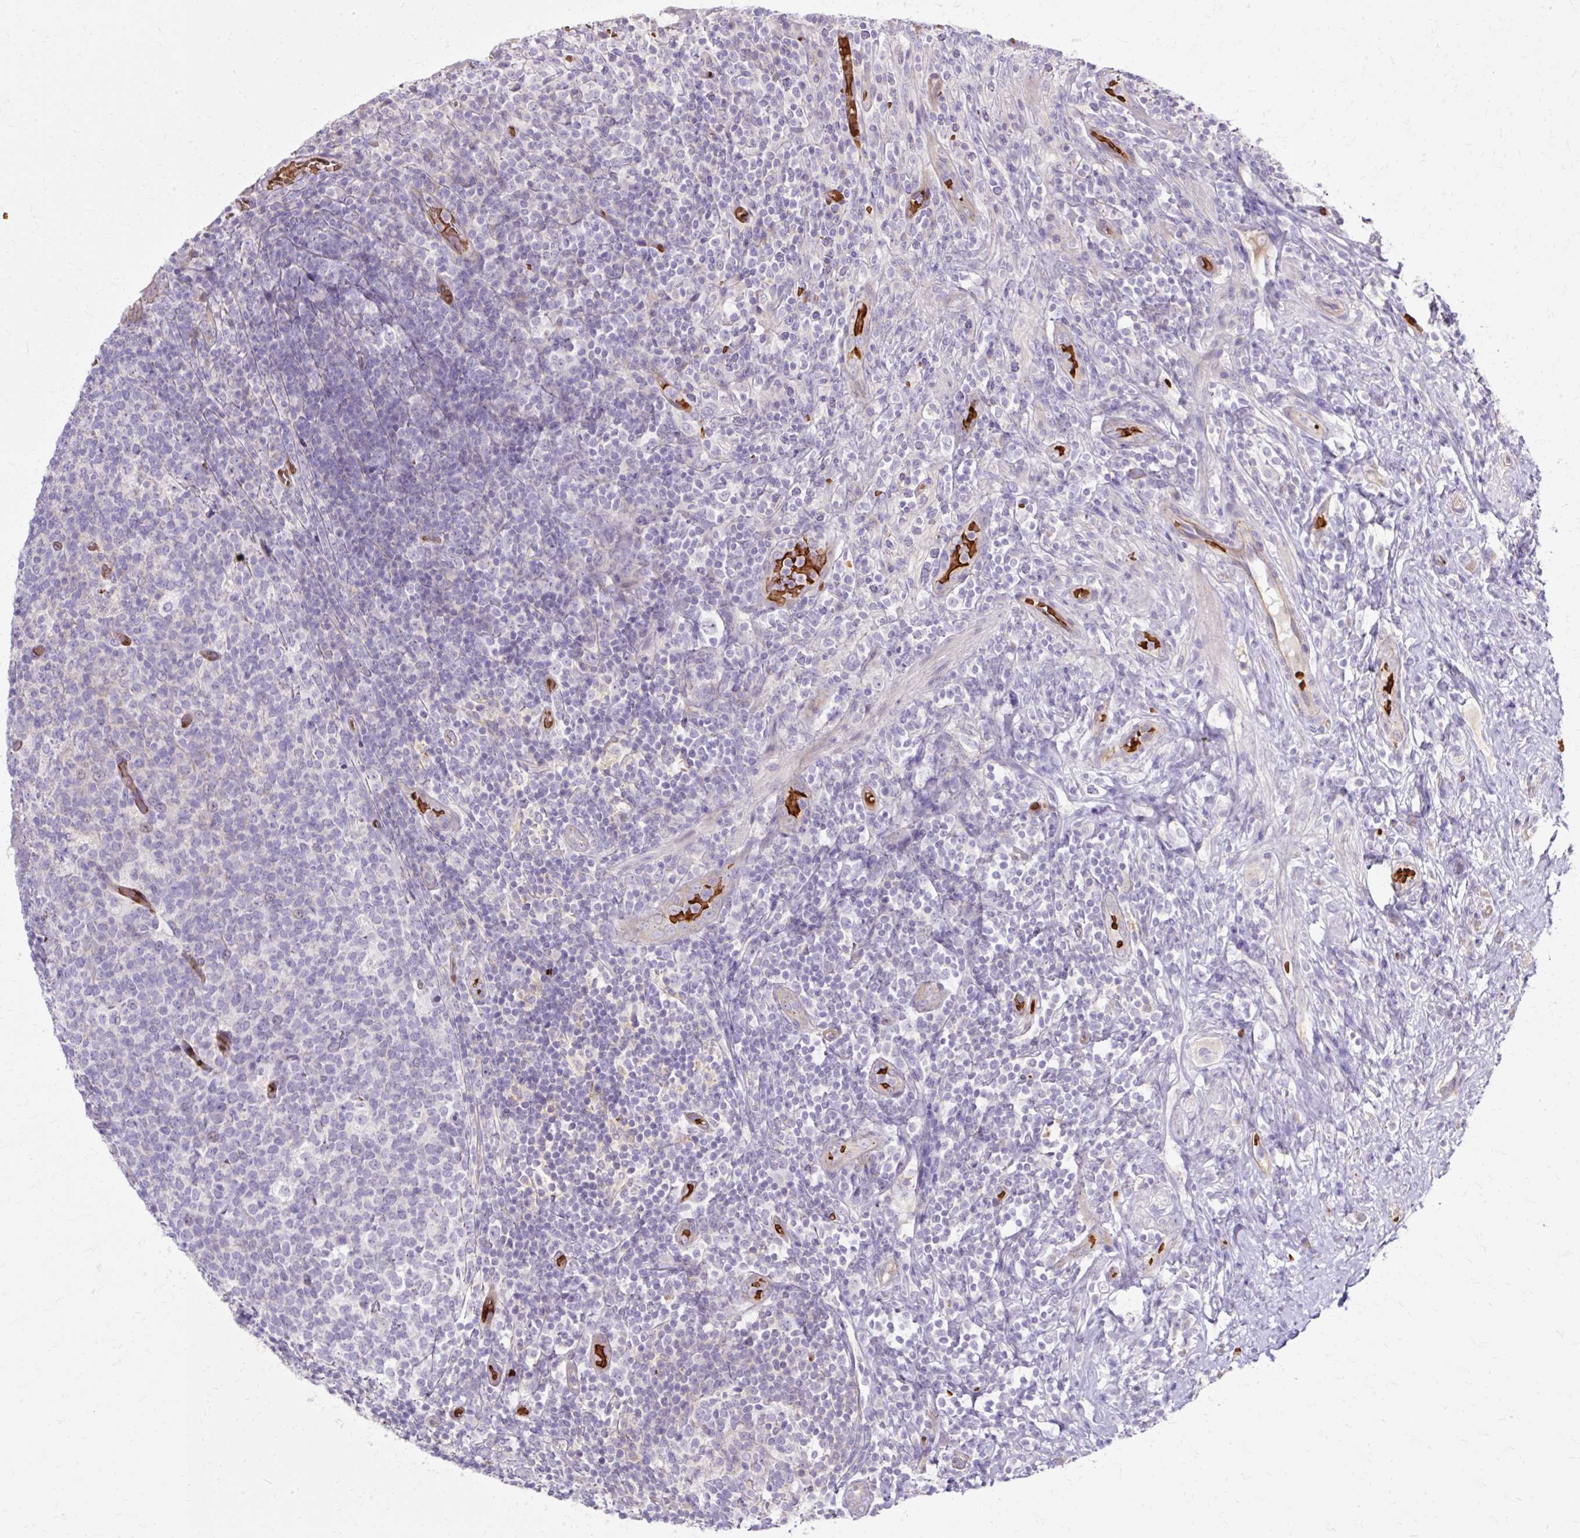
{"staining": {"intensity": "weak", "quantity": "25%-75%", "location": "cytoplasmic/membranous"}, "tissue": "appendix", "cell_type": "Glandular cells", "image_type": "normal", "snomed": [{"axis": "morphology", "description": "Normal tissue, NOS"}, {"axis": "topography", "description": "Appendix"}], "caption": "This histopathology image shows normal appendix stained with IHC to label a protein in brown. The cytoplasmic/membranous of glandular cells show weak positivity for the protein. Nuclei are counter-stained blue.", "gene": "USHBP1", "patient": {"sex": "female", "age": 43}}